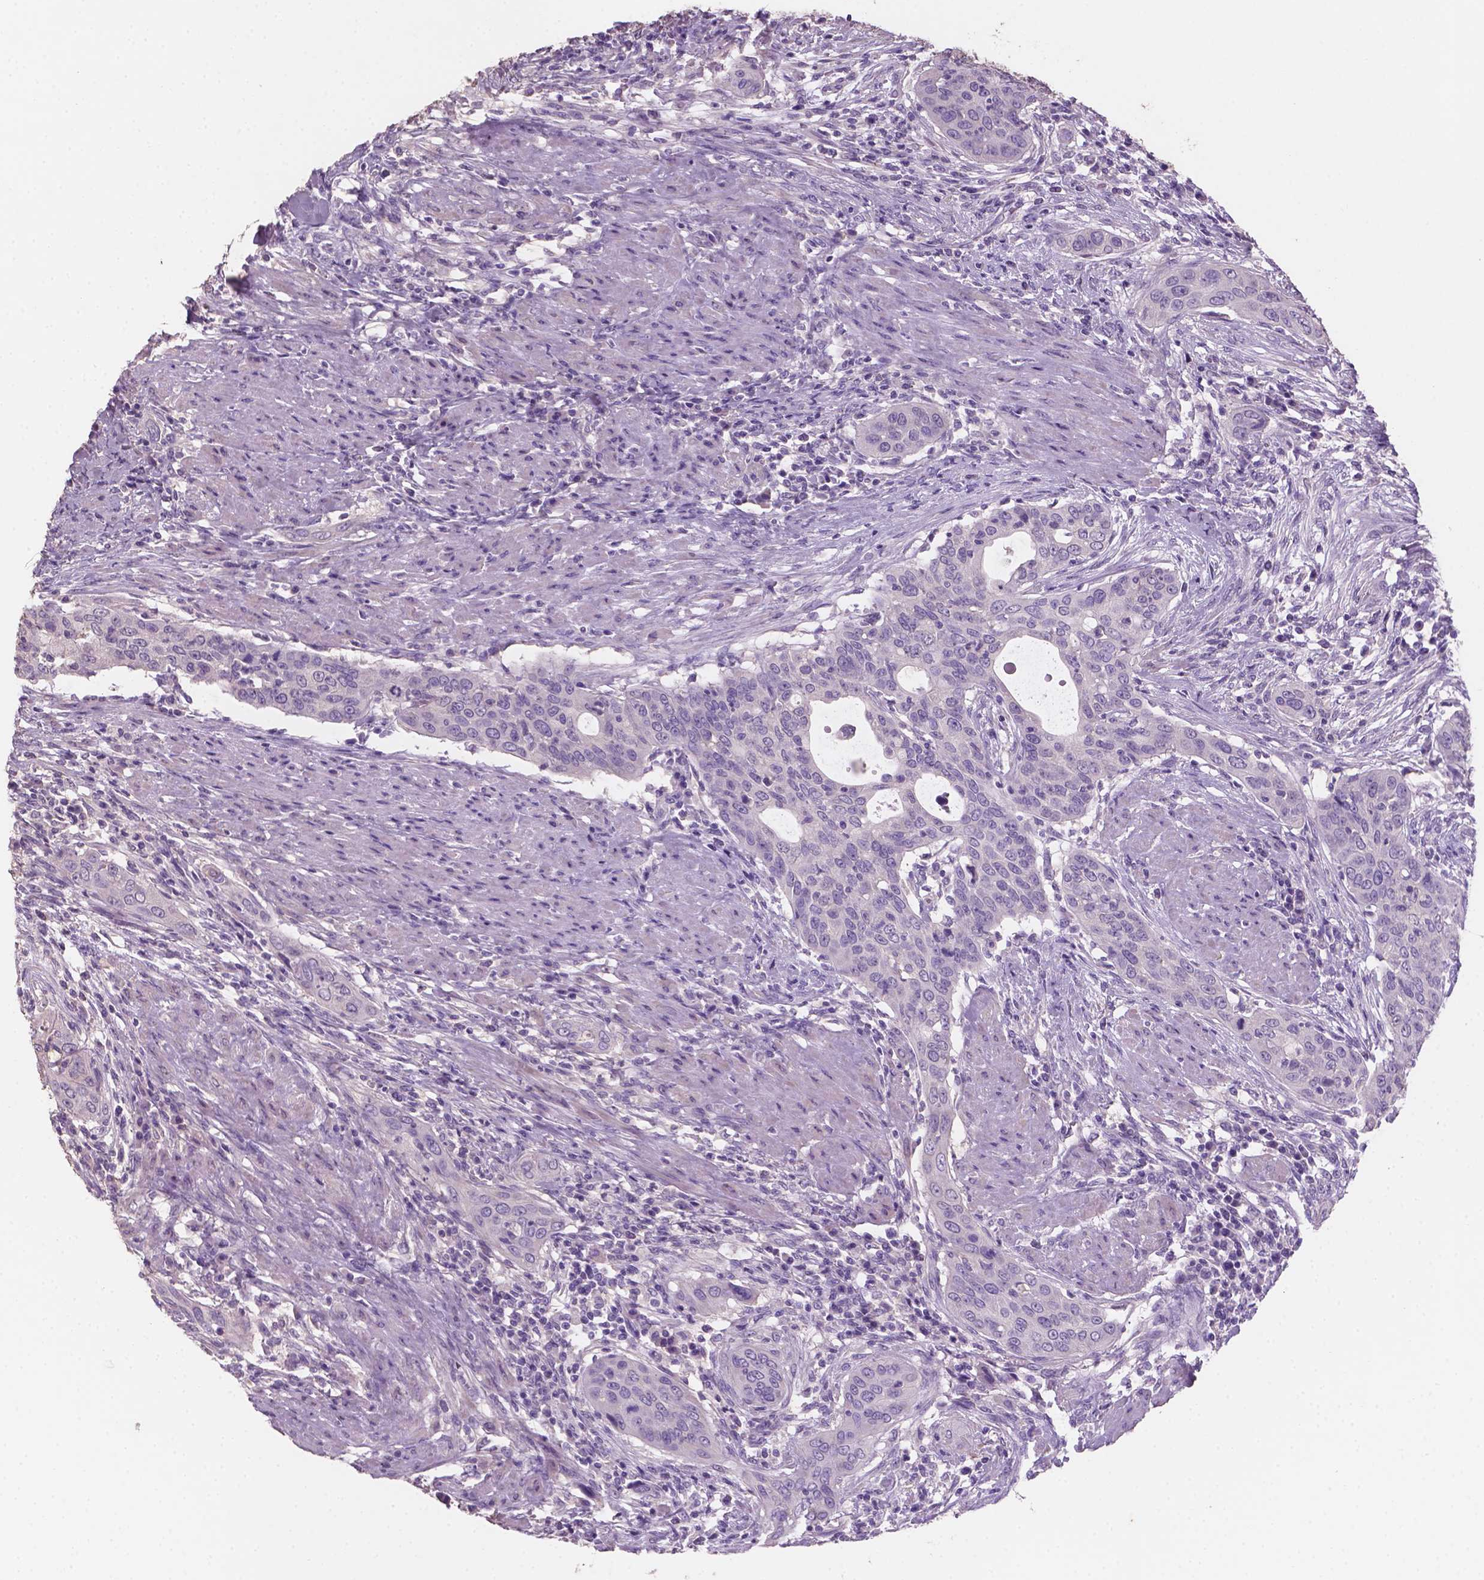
{"staining": {"intensity": "negative", "quantity": "none", "location": "none"}, "tissue": "urothelial cancer", "cell_type": "Tumor cells", "image_type": "cancer", "snomed": [{"axis": "morphology", "description": "Urothelial carcinoma, High grade"}, {"axis": "topography", "description": "Urinary bladder"}], "caption": "Urothelial carcinoma (high-grade) was stained to show a protein in brown. There is no significant expression in tumor cells. The staining is performed using DAB brown chromogen with nuclei counter-stained in using hematoxylin.", "gene": "SBSN", "patient": {"sex": "male", "age": 82}}